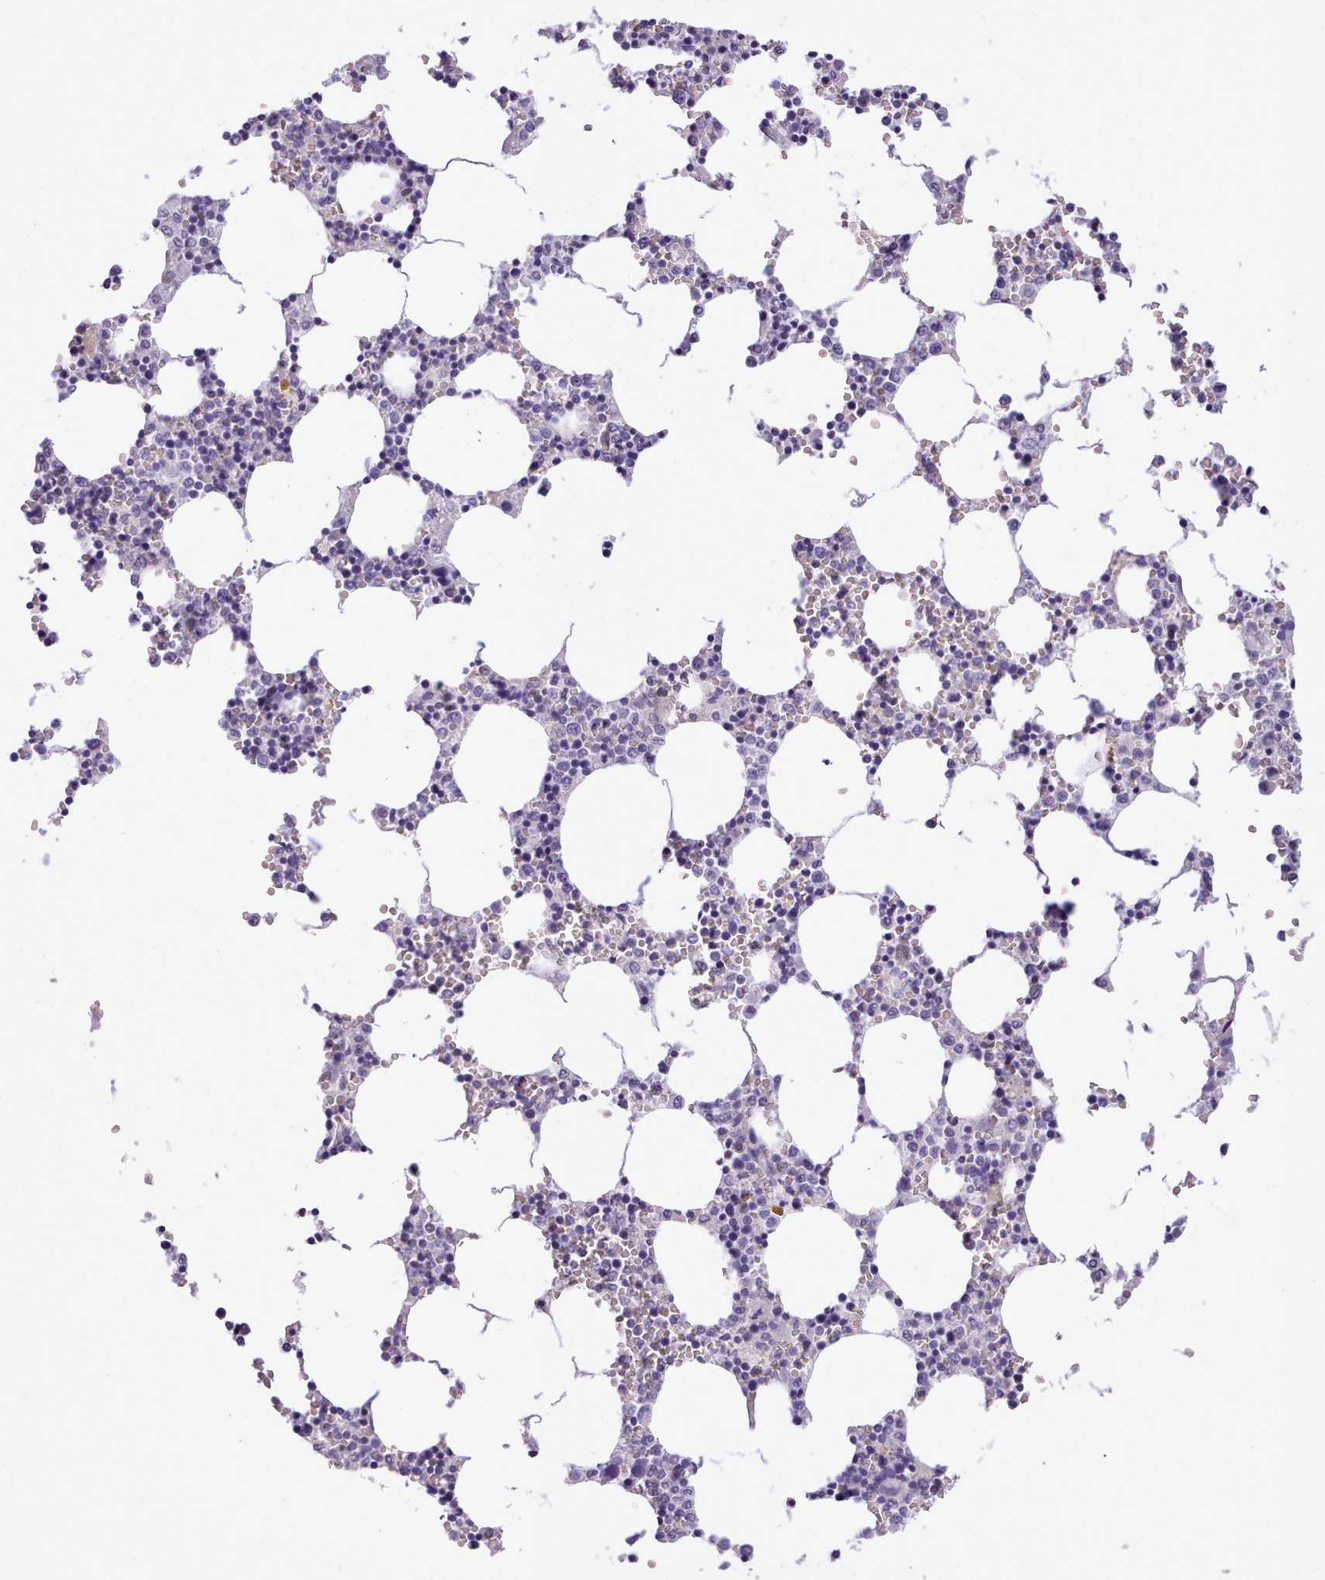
{"staining": {"intensity": "negative", "quantity": "none", "location": "none"}, "tissue": "bone marrow", "cell_type": "Hematopoietic cells", "image_type": "normal", "snomed": [{"axis": "morphology", "description": "Normal tissue, NOS"}, {"axis": "topography", "description": "Bone marrow"}], "caption": "There is no significant staining in hematopoietic cells of bone marrow. The staining is performed using DAB brown chromogen with nuclei counter-stained in using hematoxylin.", "gene": "CYP2A13", "patient": {"sex": "female", "age": 64}}